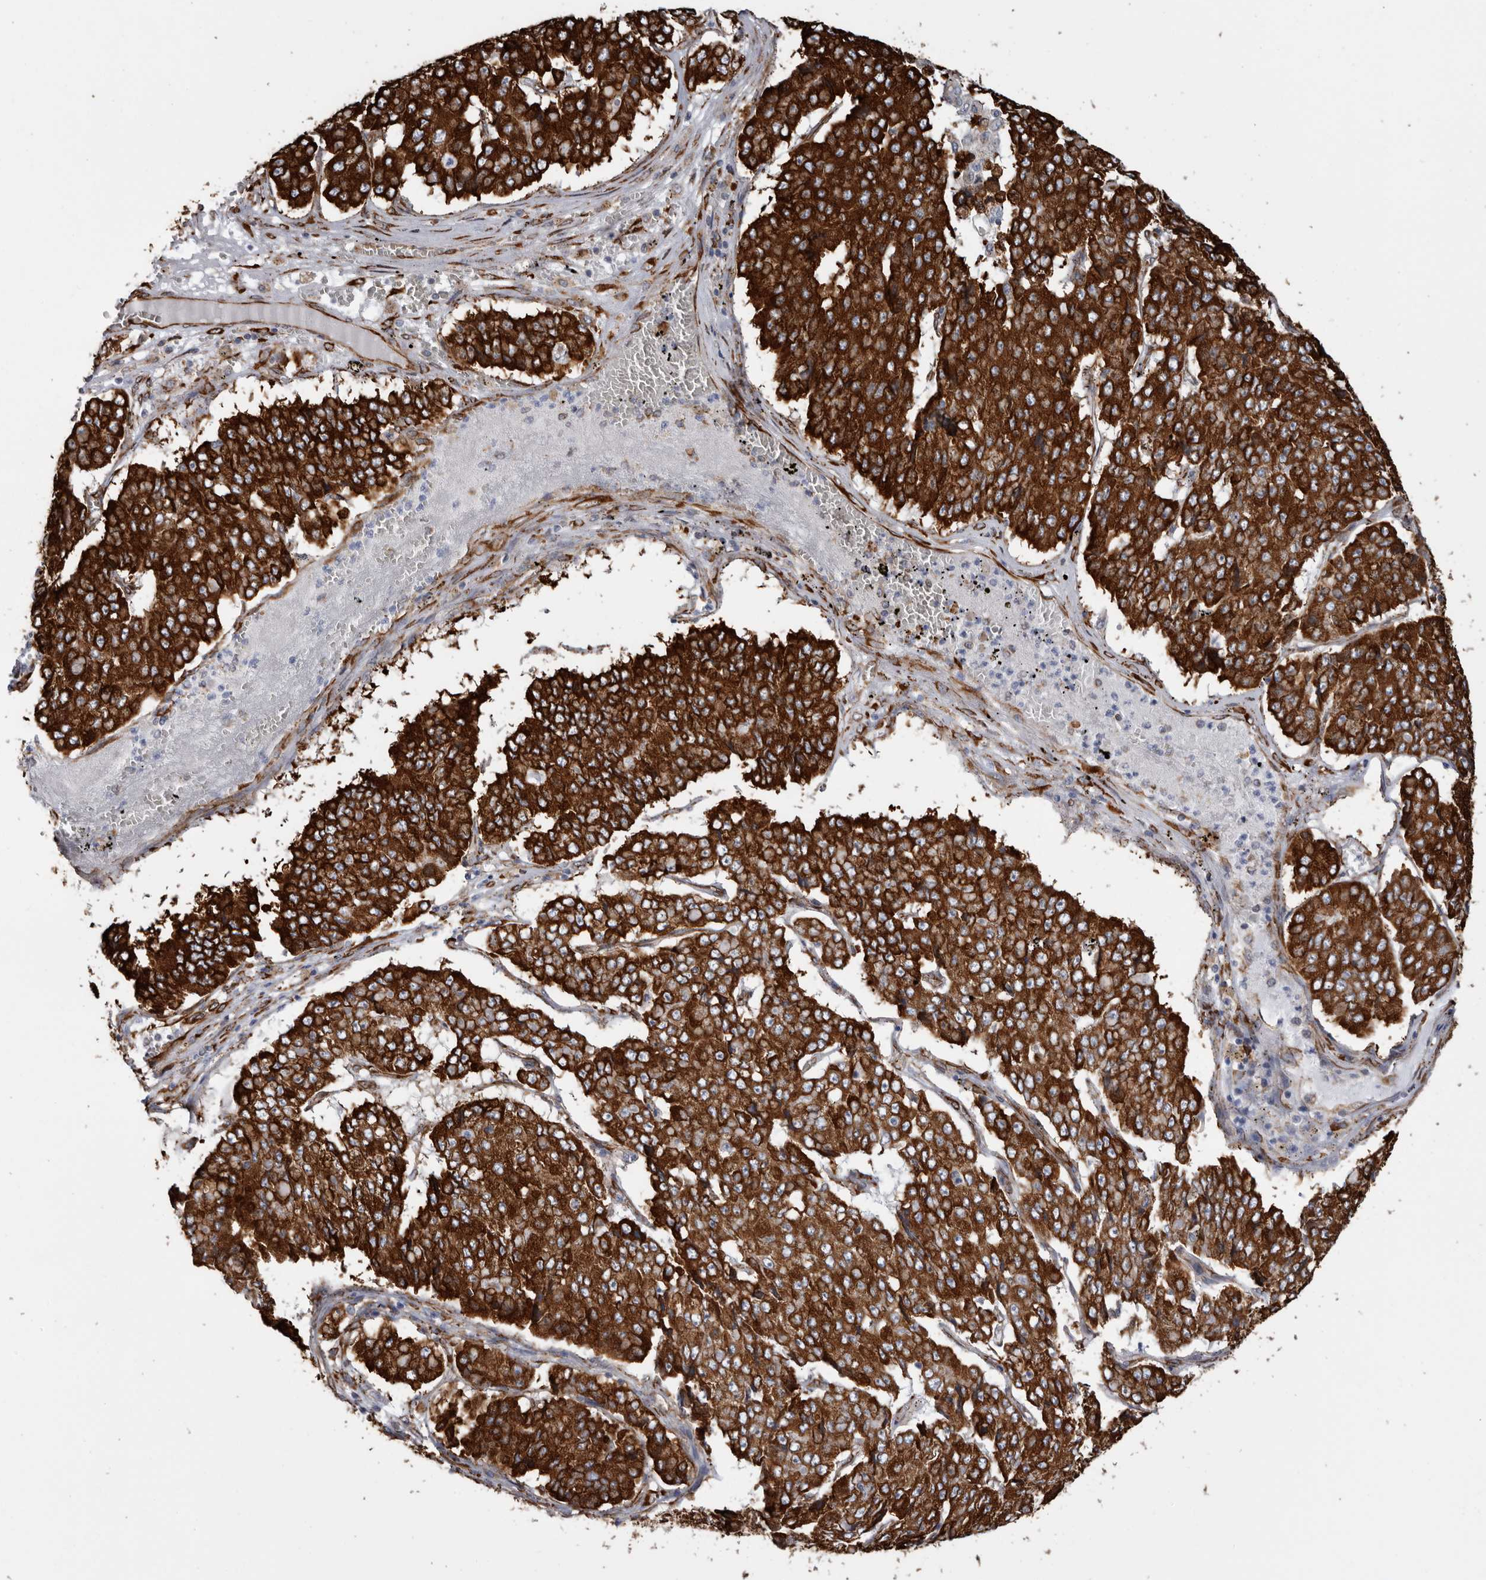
{"staining": {"intensity": "strong", "quantity": ">75%", "location": "cytoplasmic/membranous"}, "tissue": "pancreatic cancer", "cell_type": "Tumor cells", "image_type": "cancer", "snomed": [{"axis": "morphology", "description": "Adenocarcinoma, NOS"}, {"axis": "topography", "description": "Pancreas"}], "caption": "Tumor cells display high levels of strong cytoplasmic/membranous positivity in about >75% of cells in adenocarcinoma (pancreatic).", "gene": "SEMA3E", "patient": {"sex": "male", "age": 50}}